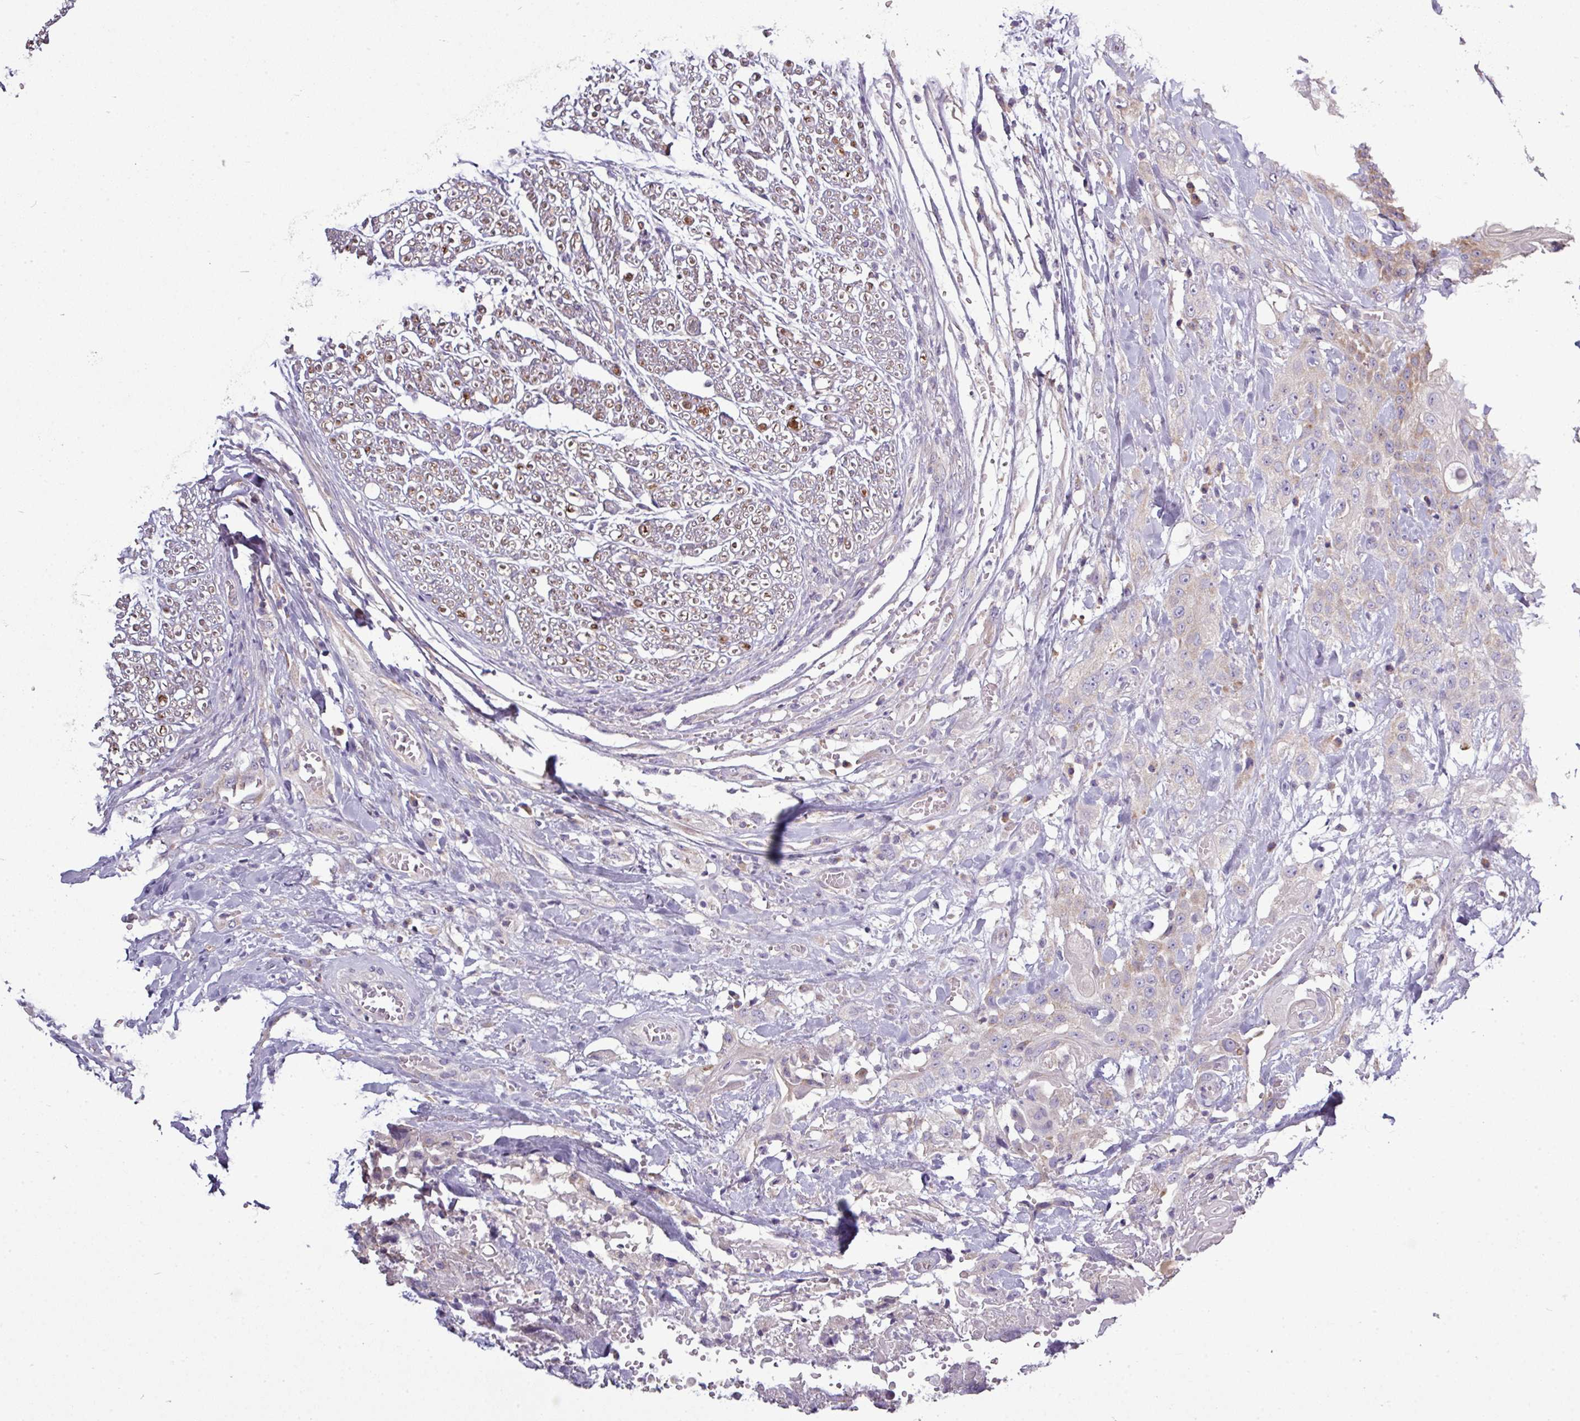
{"staining": {"intensity": "weak", "quantity": "<25%", "location": "cytoplasmic/membranous"}, "tissue": "head and neck cancer", "cell_type": "Tumor cells", "image_type": "cancer", "snomed": [{"axis": "morphology", "description": "Squamous cell carcinoma, NOS"}, {"axis": "topography", "description": "Head-Neck"}], "caption": "The histopathology image shows no significant staining in tumor cells of squamous cell carcinoma (head and neck).", "gene": "AGAP5", "patient": {"sex": "female", "age": 43}}